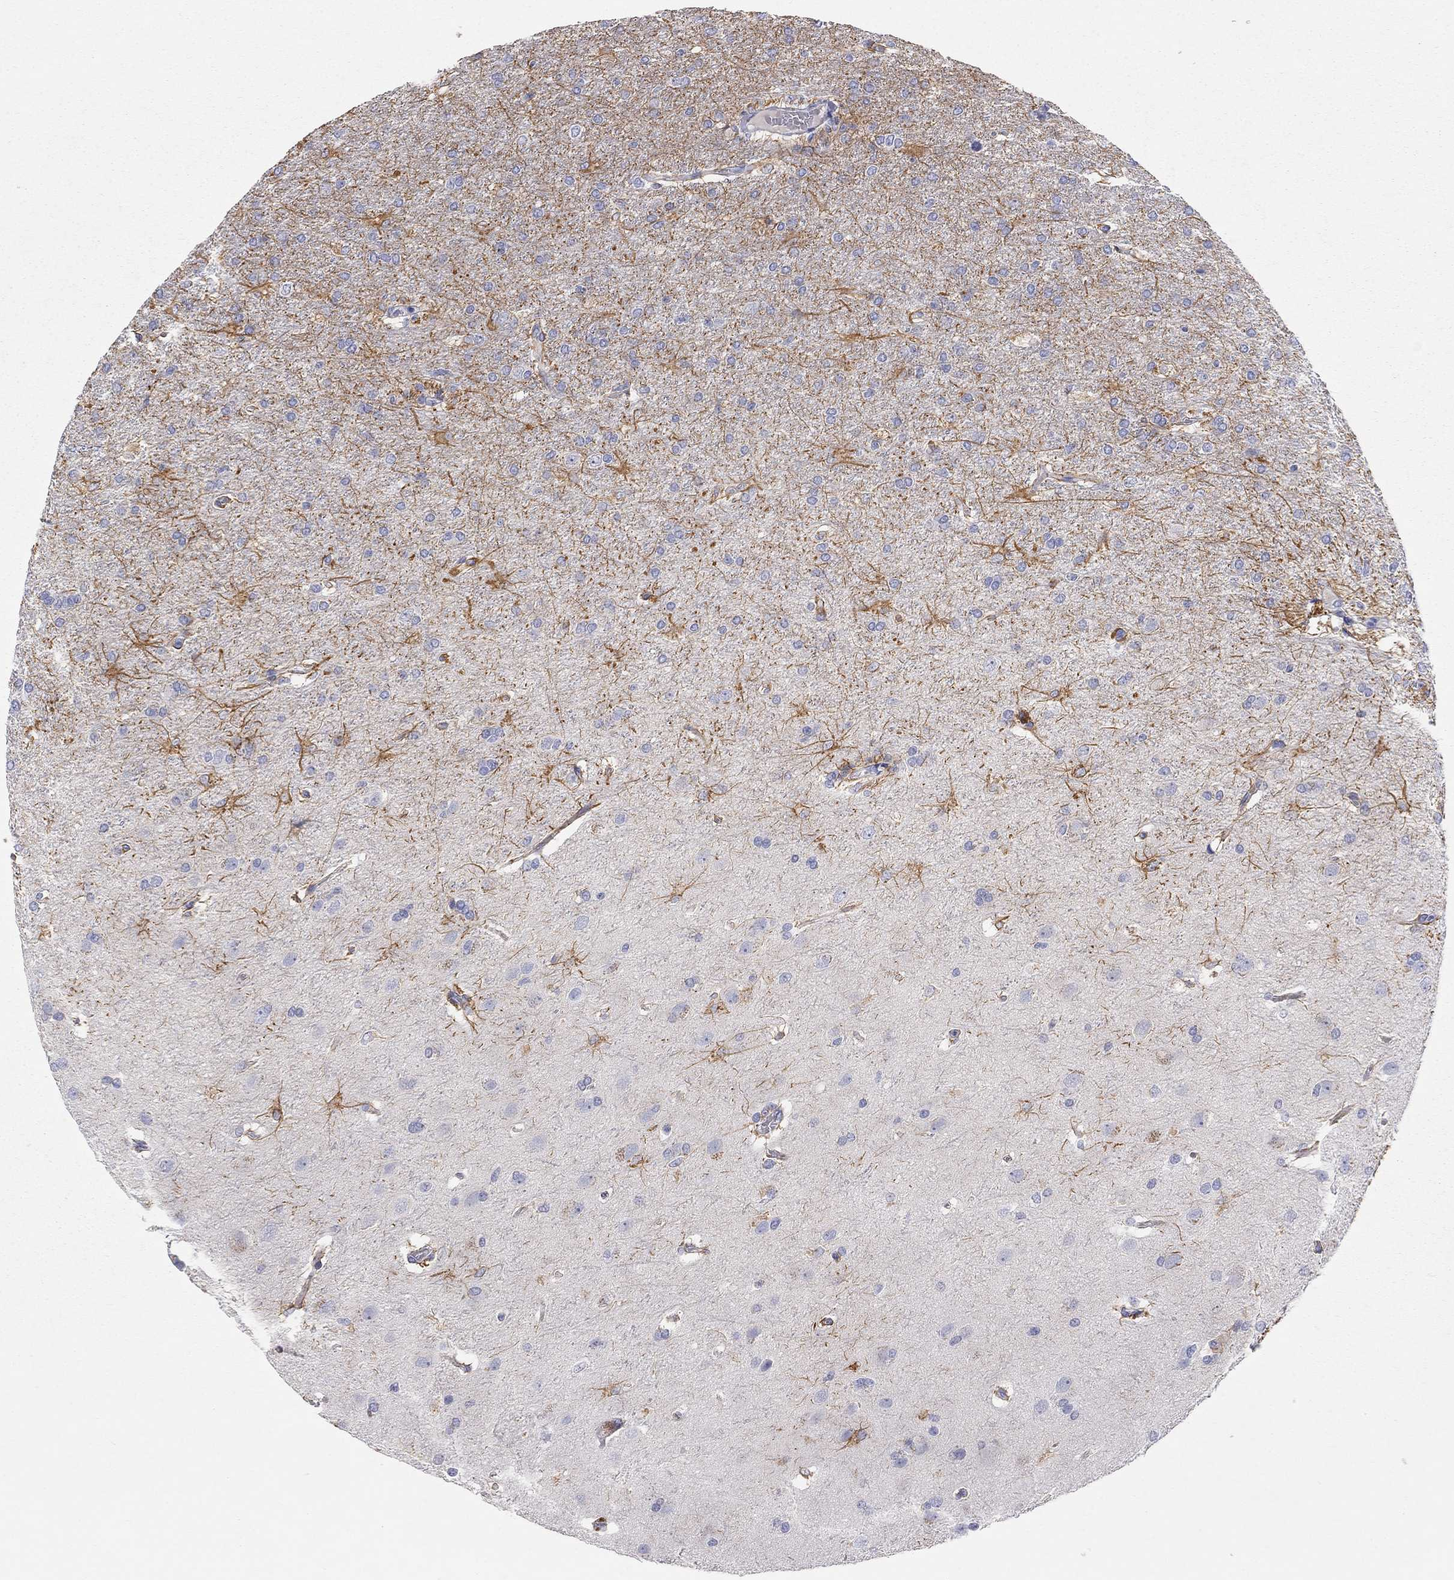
{"staining": {"intensity": "negative", "quantity": "none", "location": "none"}, "tissue": "glioma", "cell_type": "Tumor cells", "image_type": "cancer", "snomed": [{"axis": "morphology", "description": "Glioma, malignant, High grade"}, {"axis": "topography", "description": "Brain"}], "caption": "High power microscopy photomicrograph of an immunohistochemistry (IHC) image of glioma, revealing no significant staining in tumor cells. (DAB (3,3'-diaminobenzidine) IHC, high magnification).", "gene": "PCDHGC5", "patient": {"sex": "male", "age": 68}}